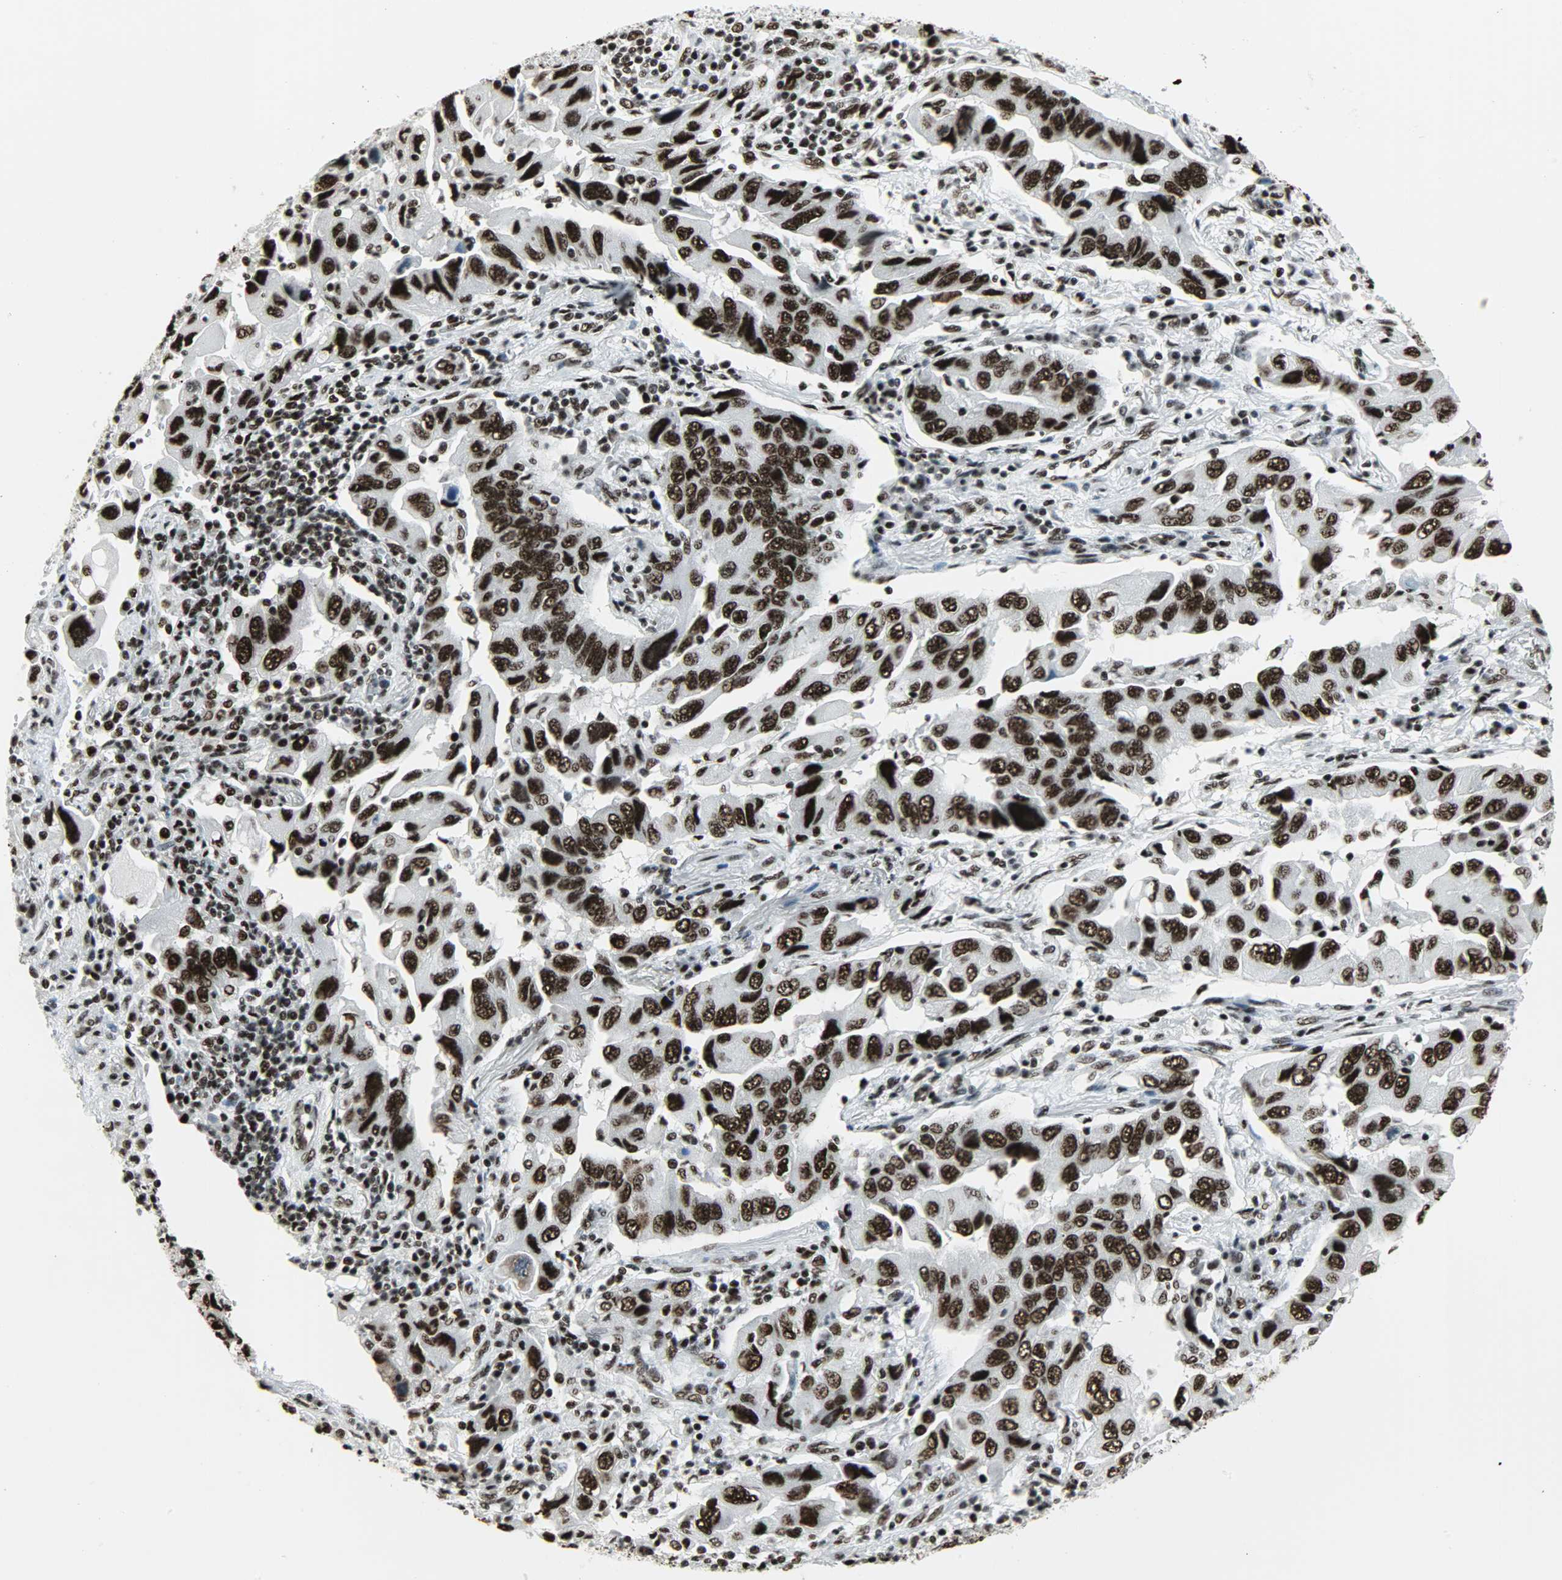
{"staining": {"intensity": "strong", "quantity": ">75%", "location": "nuclear"}, "tissue": "lung cancer", "cell_type": "Tumor cells", "image_type": "cancer", "snomed": [{"axis": "morphology", "description": "Adenocarcinoma, NOS"}, {"axis": "topography", "description": "Lung"}], "caption": "Lung cancer (adenocarcinoma) stained with DAB (3,3'-diaminobenzidine) immunohistochemistry (IHC) shows high levels of strong nuclear staining in about >75% of tumor cells. (IHC, brightfield microscopy, high magnification).", "gene": "SNRPA", "patient": {"sex": "female", "age": 65}}